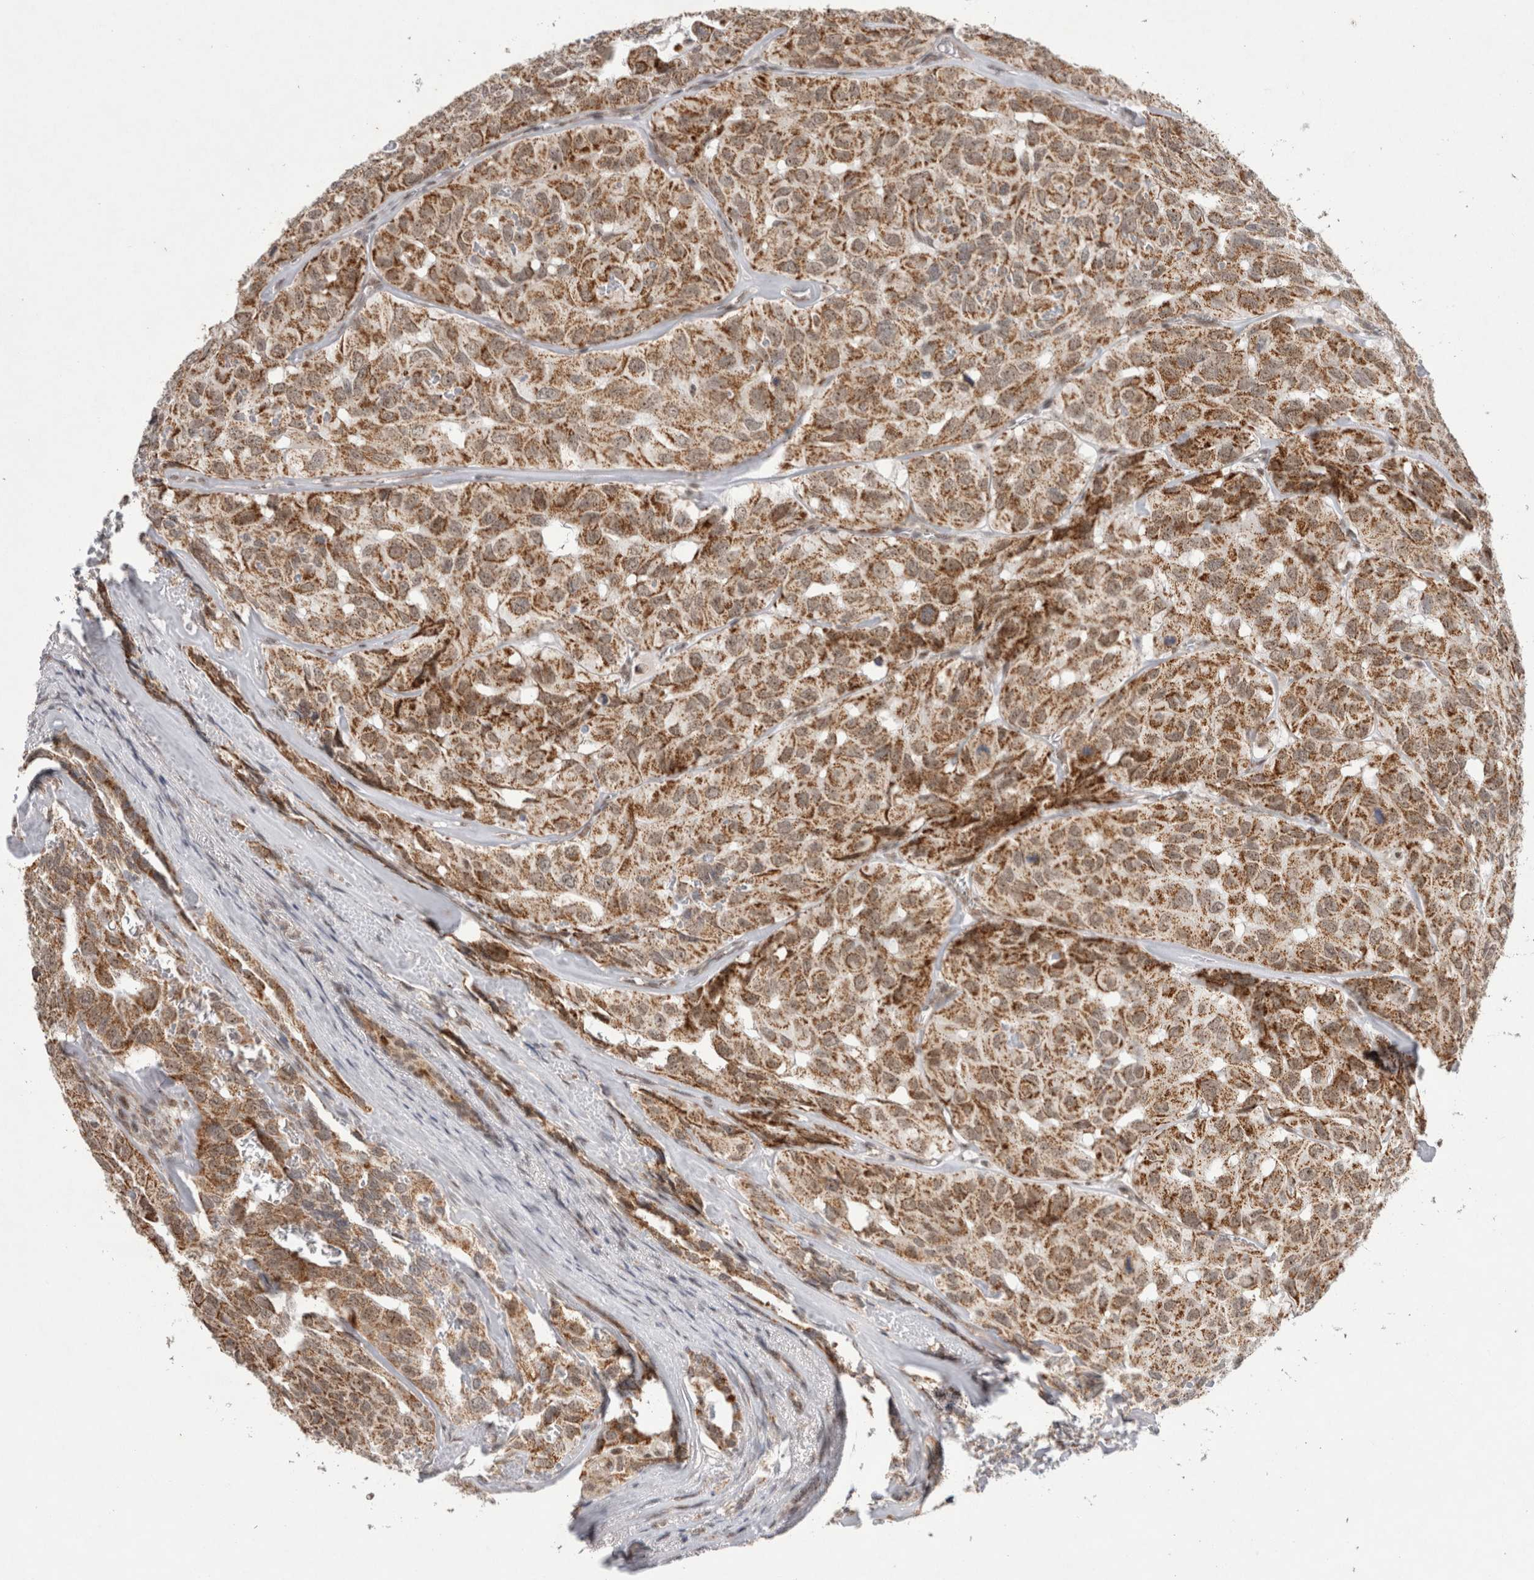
{"staining": {"intensity": "moderate", "quantity": ">75%", "location": "cytoplasmic/membranous"}, "tissue": "head and neck cancer", "cell_type": "Tumor cells", "image_type": "cancer", "snomed": [{"axis": "morphology", "description": "Adenocarcinoma, NOS"}, {"axis": "topography", "description": "Salivary gland, NOS"}, {"axis": "topography", "description": "Head-Neck"}], "caption": "Approximately >75% of tumor cells in head and neck cancer (adenocarcinoma) display moderate cytoplasmic/membranous protein positivity as visualized by brown immunohistochemical staining.", "gene": "MRPL37", "patient": {"sex": "female", "age": 76}}